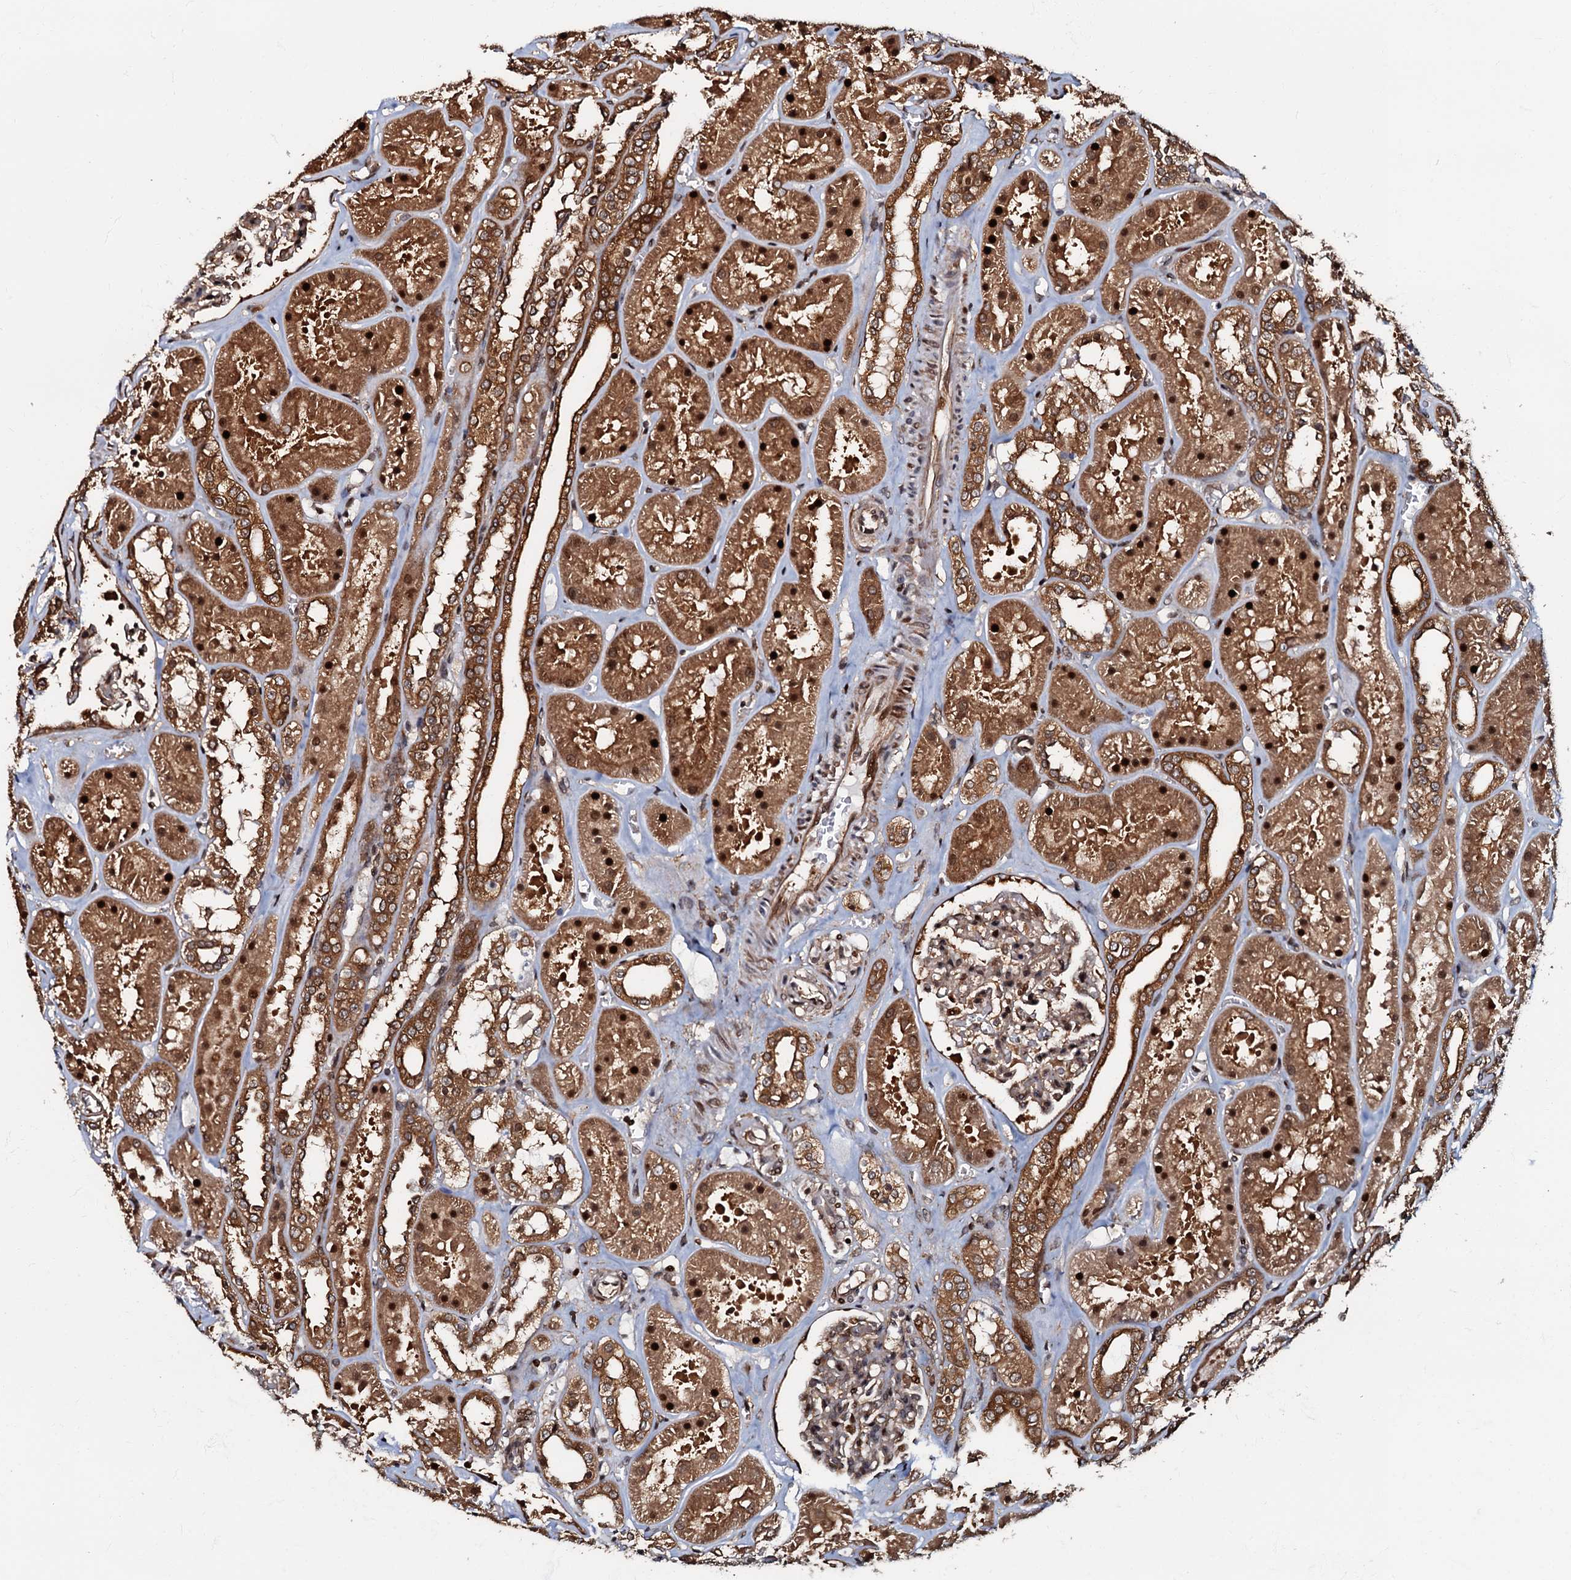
{"staining": {"intensity": "moderate", "quantity": "<25%", "location": "cytoplasmic/membranous"}, "tissue": "kidney", "cell_type": "Cells in glomeruli", "image_type": "normal", "snomed": [{"axis": "morphology", "description": "Normal tissue, NOS"}, {"axis": "topography", "description": "Kidney"}], "caption": "Protein staining of benign kidney reveals moderate cytoplasmic/membranous staining in approximately <25% of cells in glomeruli.", "gene": "OSBP", "patient": {"sex": "female", "age": 41}}